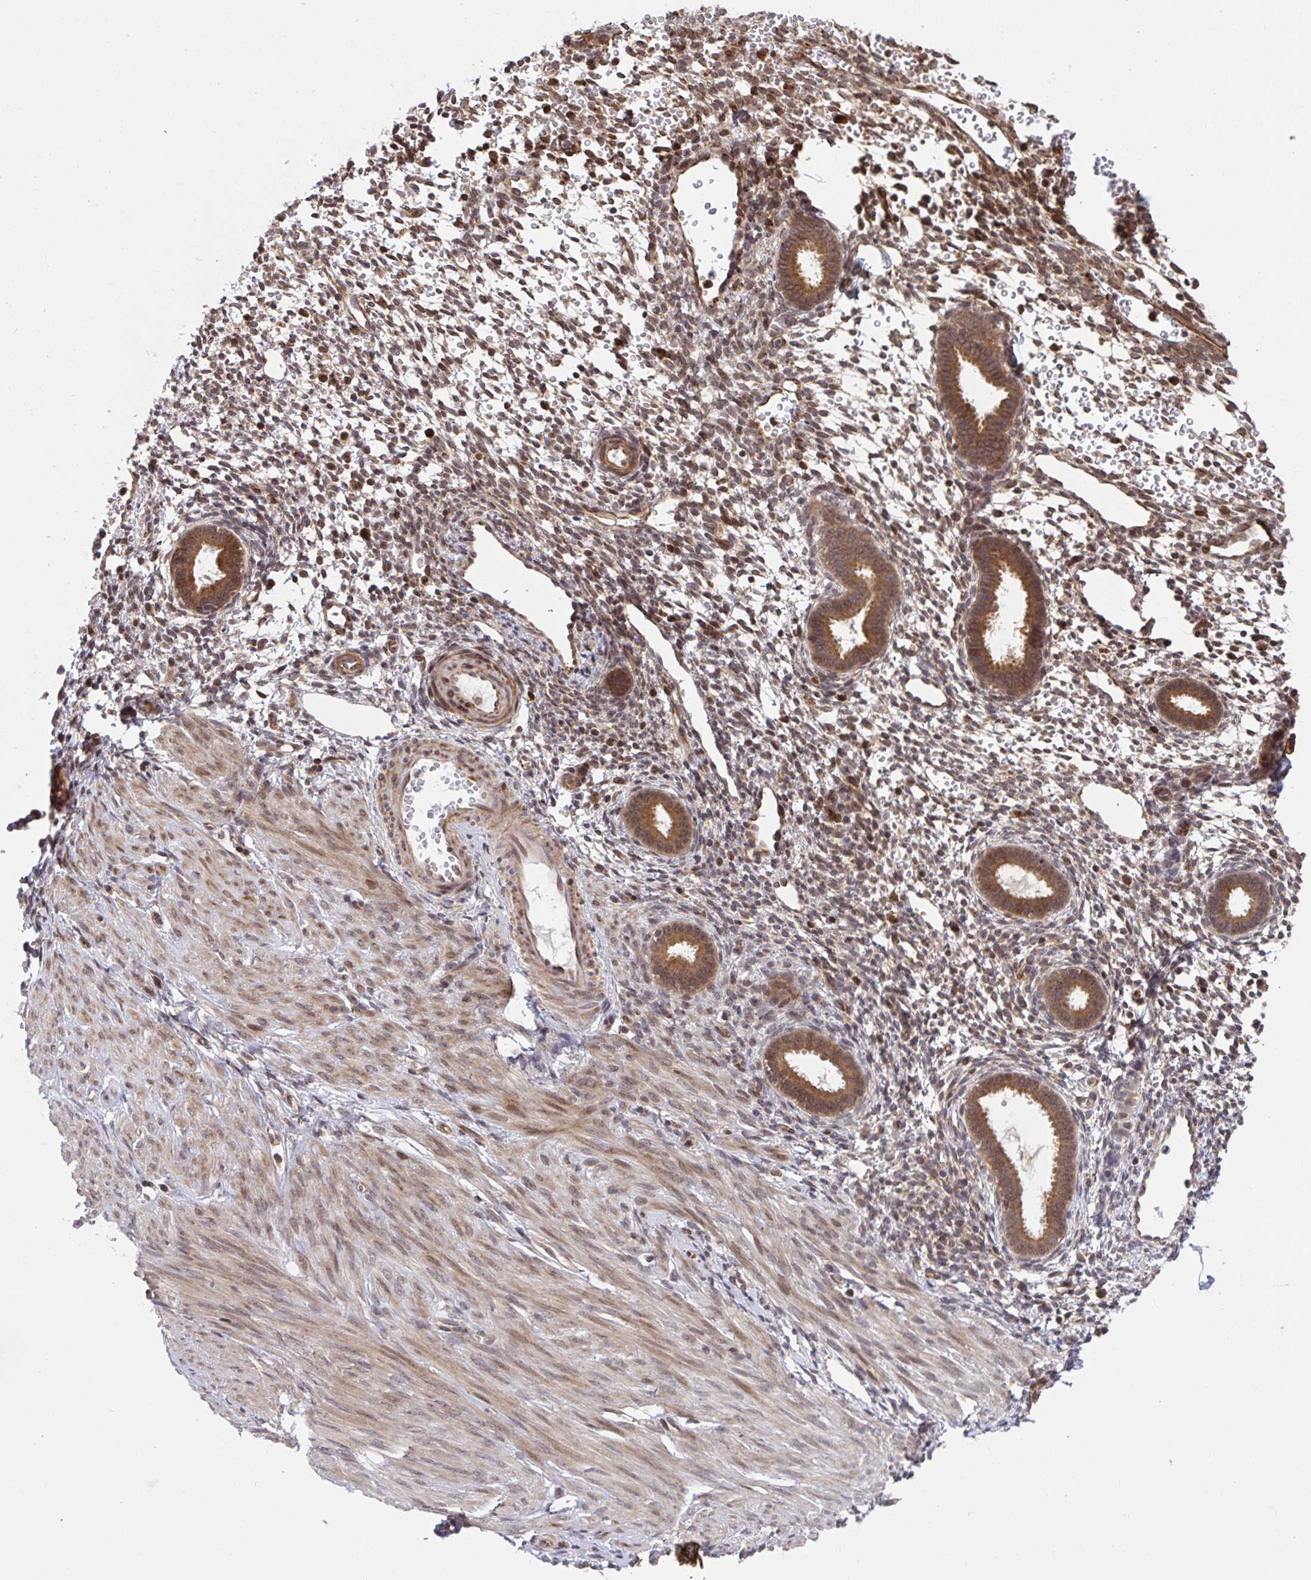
{"staining": {"intensity": "strong", "quantity": "25%-75%", "location": "cytoplasmic/membranous"}, "tissue": "endometrium", "cell_type": "Cells in endometrial stroma", "image_type": "normal", "snomed": [{"axis": "morphology", "description": "Normal tissue, NOS"}, {"axis": "topography", "description": "Endometrium"}], "caption": "Protein staining of benign endometrium exhibits strong cytoplasmic/membranous positivity in about 25%-75% of cells in endometrial stroma.", "gene": "ERI1", "patient": {"sex": "female", "age": 36}}